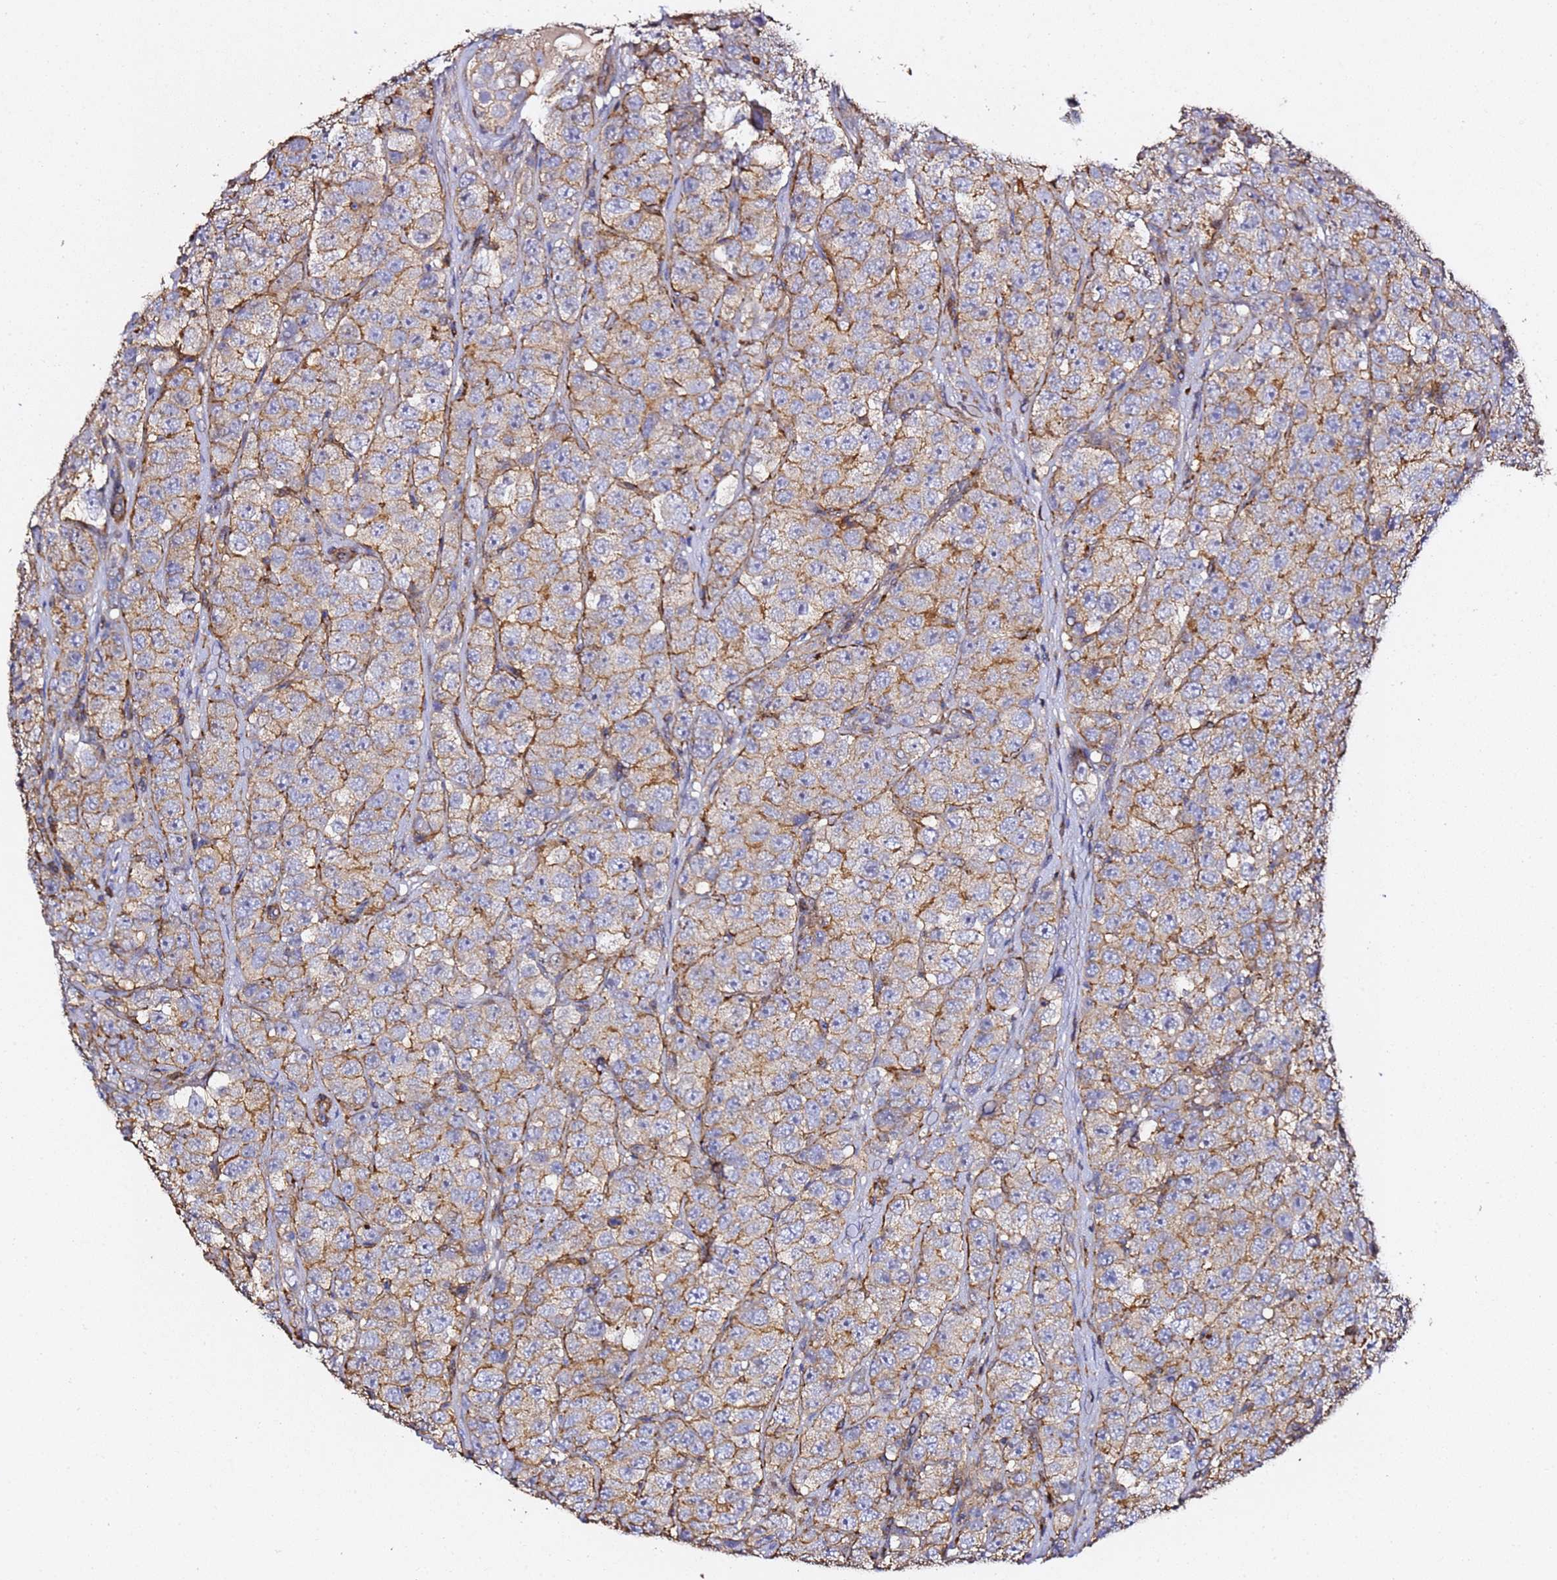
{"staining": {"intensity": "moderate", "quantity": ">75%", "location": "cytoplasmic/membranous"}, "tissue": "testis cancer", "cell_type": "Tumor cells", "image_type": "cancer", "snomed": [{"axis": "morphology", "description": "Seminoma, NOS"}, {"axis": "topography", "description": "Testis"}], "caption": "Testis cancer (seminoma) stained for a protein (brown) shows moderate cytoplasmic/membranous positive positivity in approximately >75% of tumor cells.", "gene": "ZFP36L2", "patient": {"sex": "male", "age": 28}}